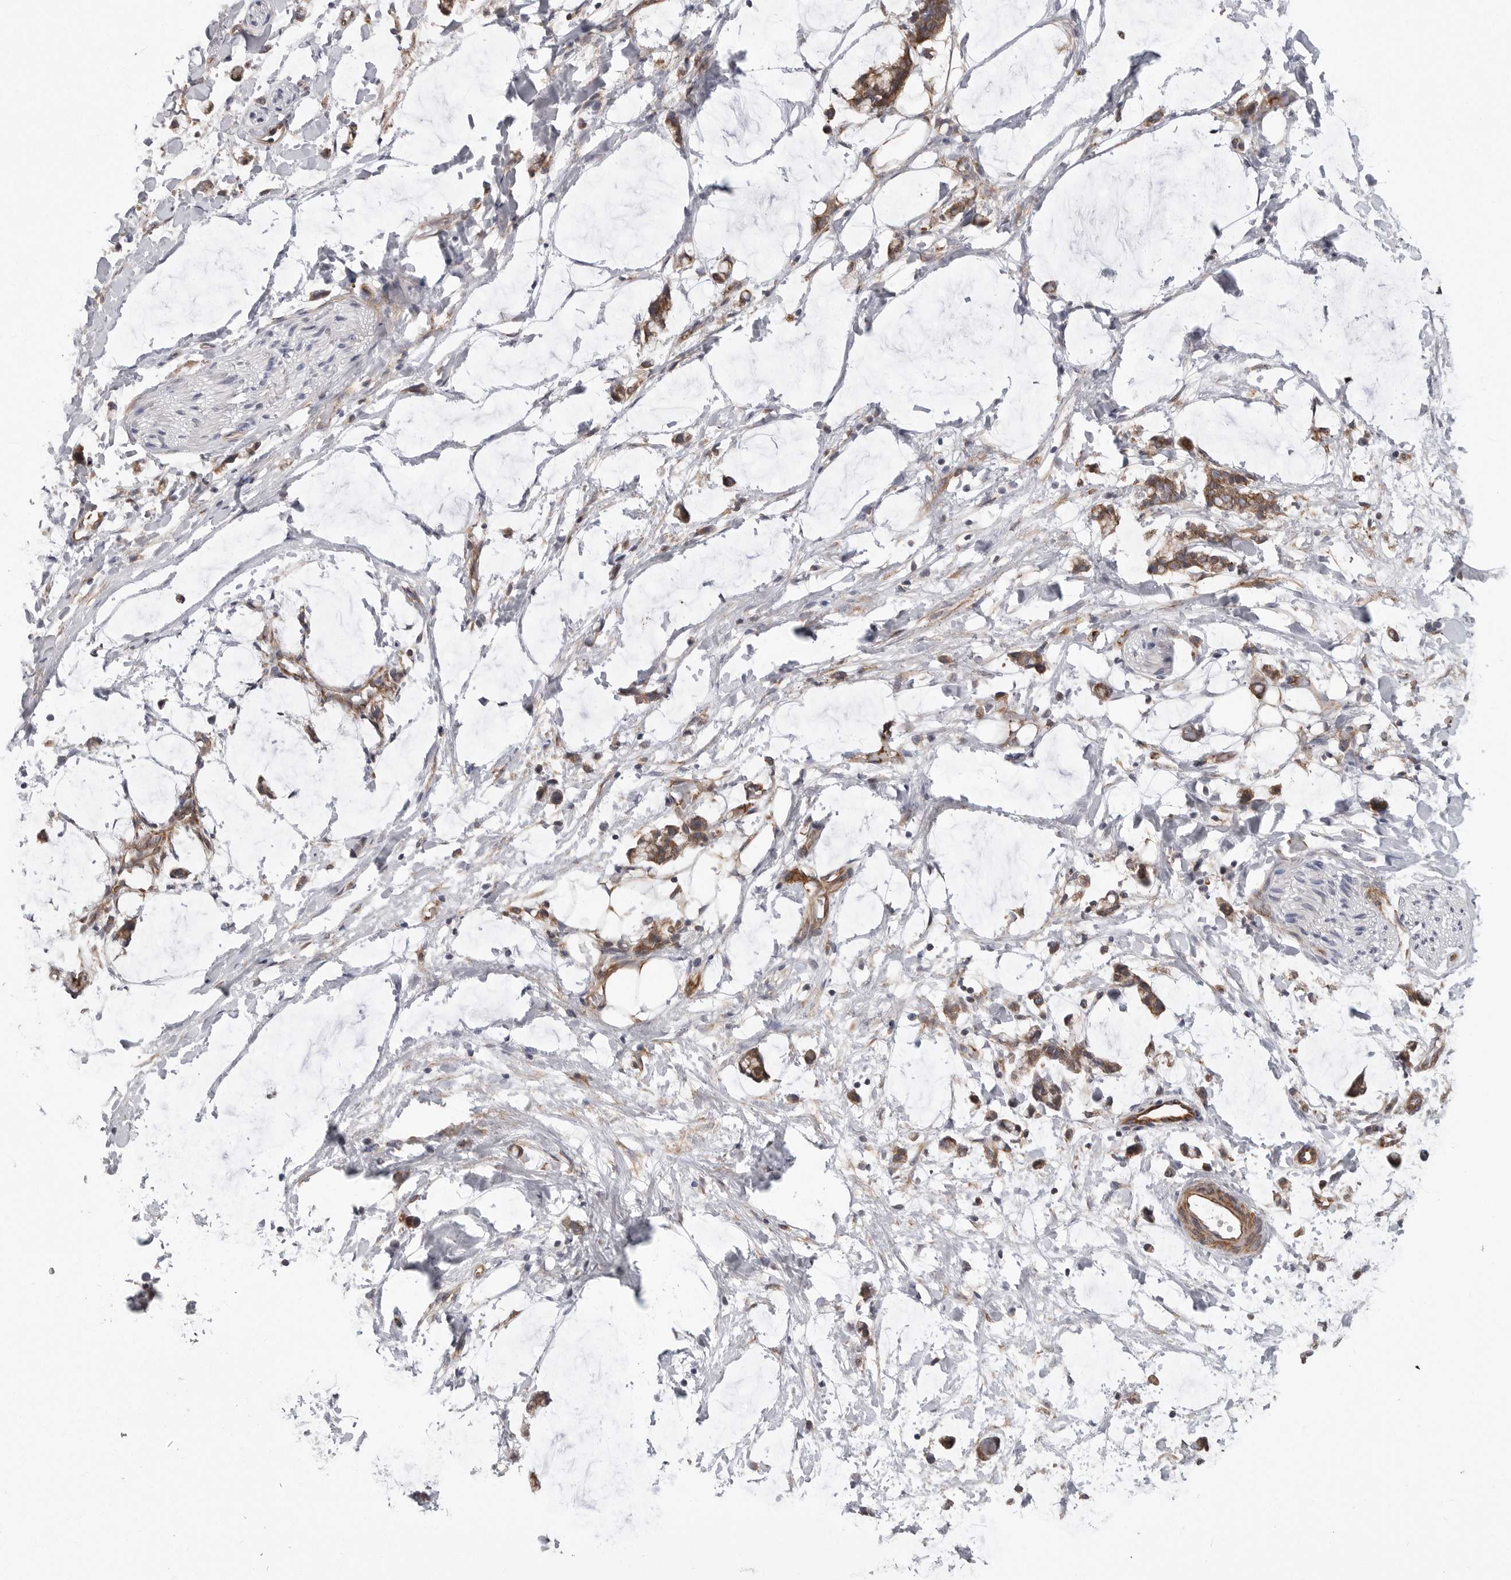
{"staining": {"intensity": "negative", "quantity": "none", "location": "none"}, "tissue": "adipose tissue", "cell_type": "Adipocytes", "image_type": "normal", "snomed": [{"axis": "morphology", "description": "Normal tissue, NOS"}, {"axis": "morphology", "description": "Adenocarcinoma, NOS"}, {"axis": "topography", "description": "Colon"}, {"axis": "topography", "description": "Peripheral nerve tissue"}], "caption": "Immunohistochemistry histopathology image of normal adipose tissue: adipose tissue stained with DAB (3,3'-diaminobenzidine) exhibits no significant protein expression in adipocytes.", "gene": "SCP2", "patient": {"sex": "male", "age": 14}}